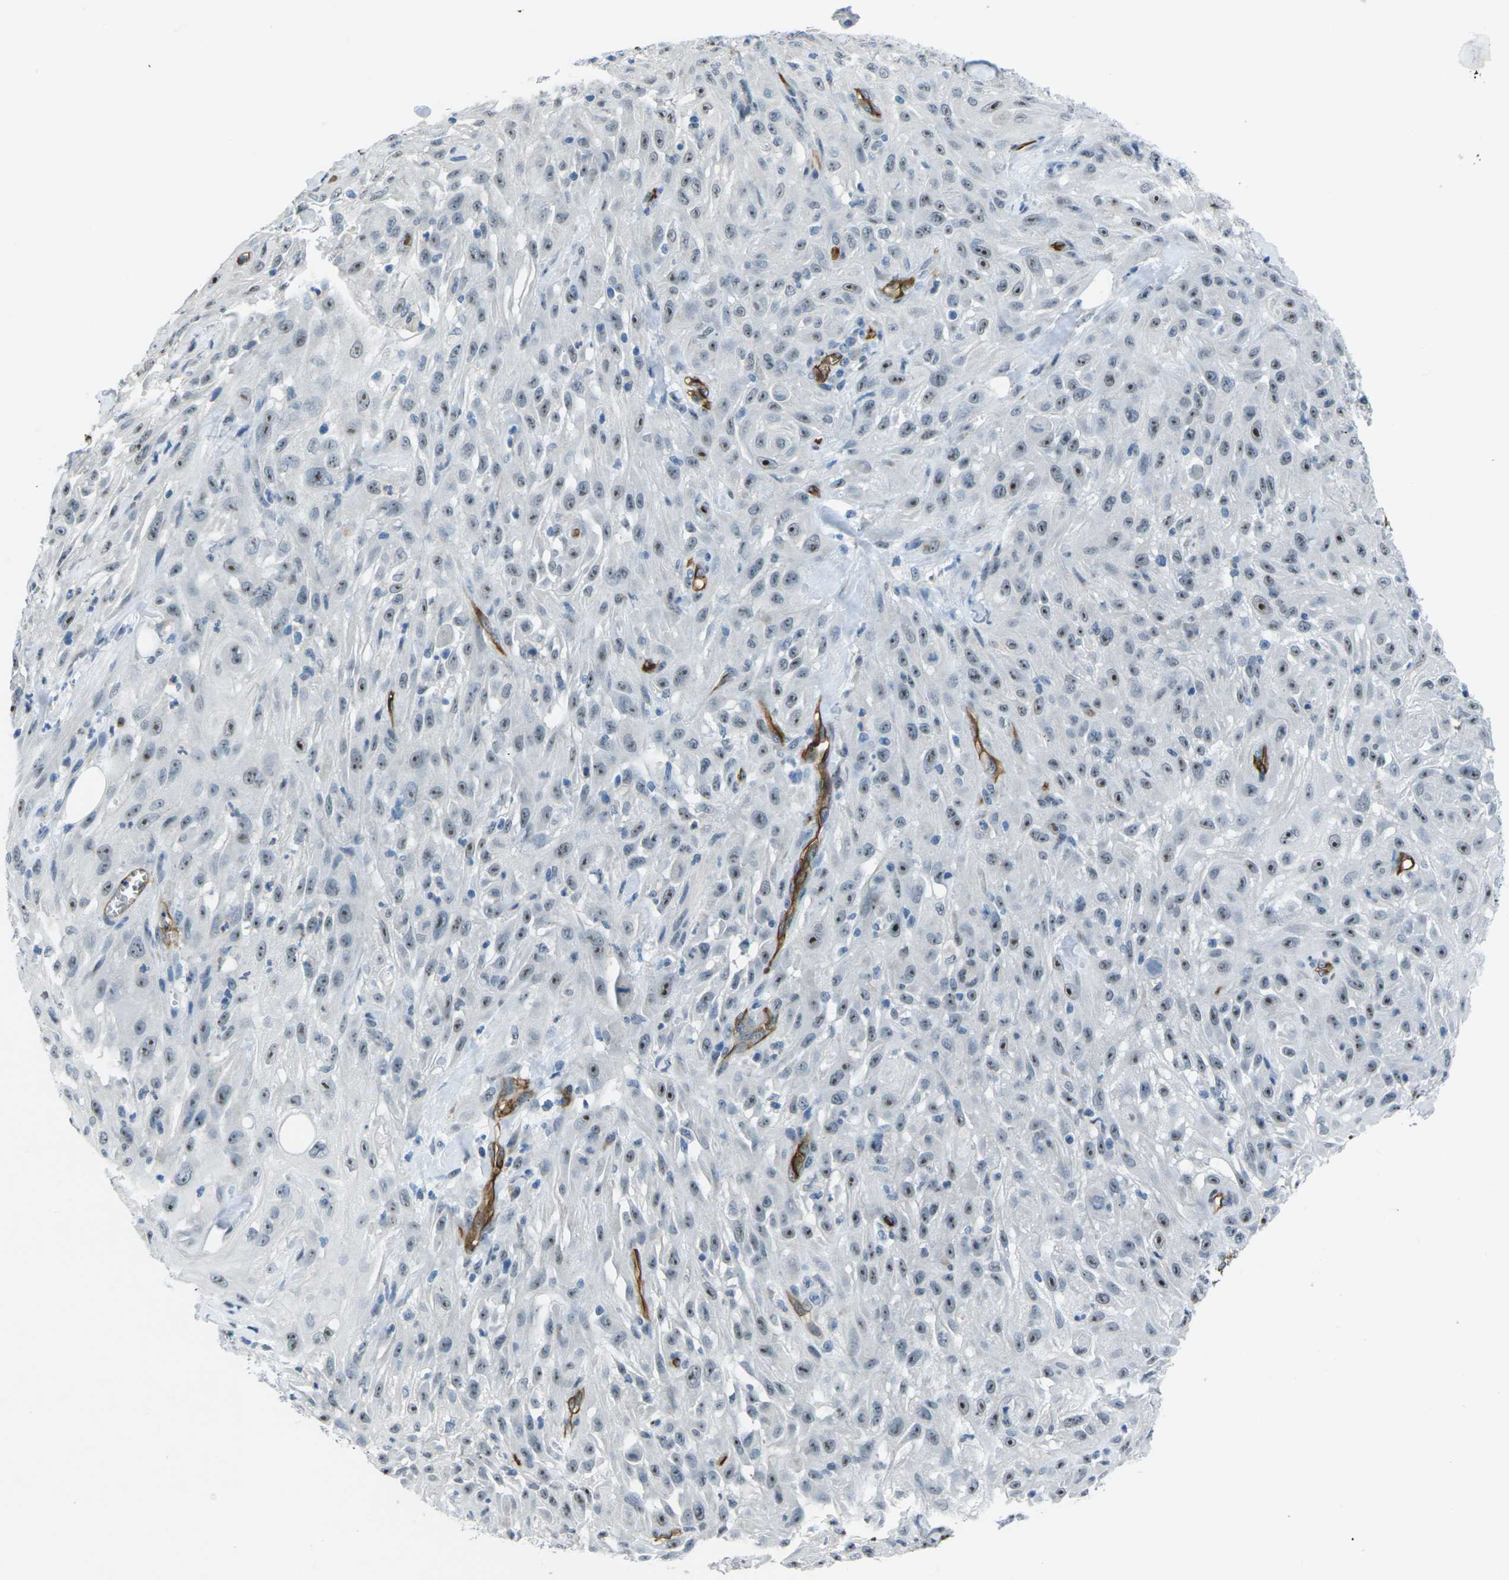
{"staining": {"intensity": "moderate", "quantity": "25%-75%", "location": "nuclear"}, "tissue": "skin cancer", "cell_type": "Tumor cells", "image_type": "cancer", "snomed": [{"axis": "morphology", "description": "Squamous cell carcinoma, NOS"}, {"axis": "topography", "description": "Skin"}], "caption": "Moderate nuclear expression is present in approximately 25%-75% of tumor cells in squamous cell carcinoma (skin).", "gene": "HSPA12B", "patient": {"sex": "male", "age": 75}}